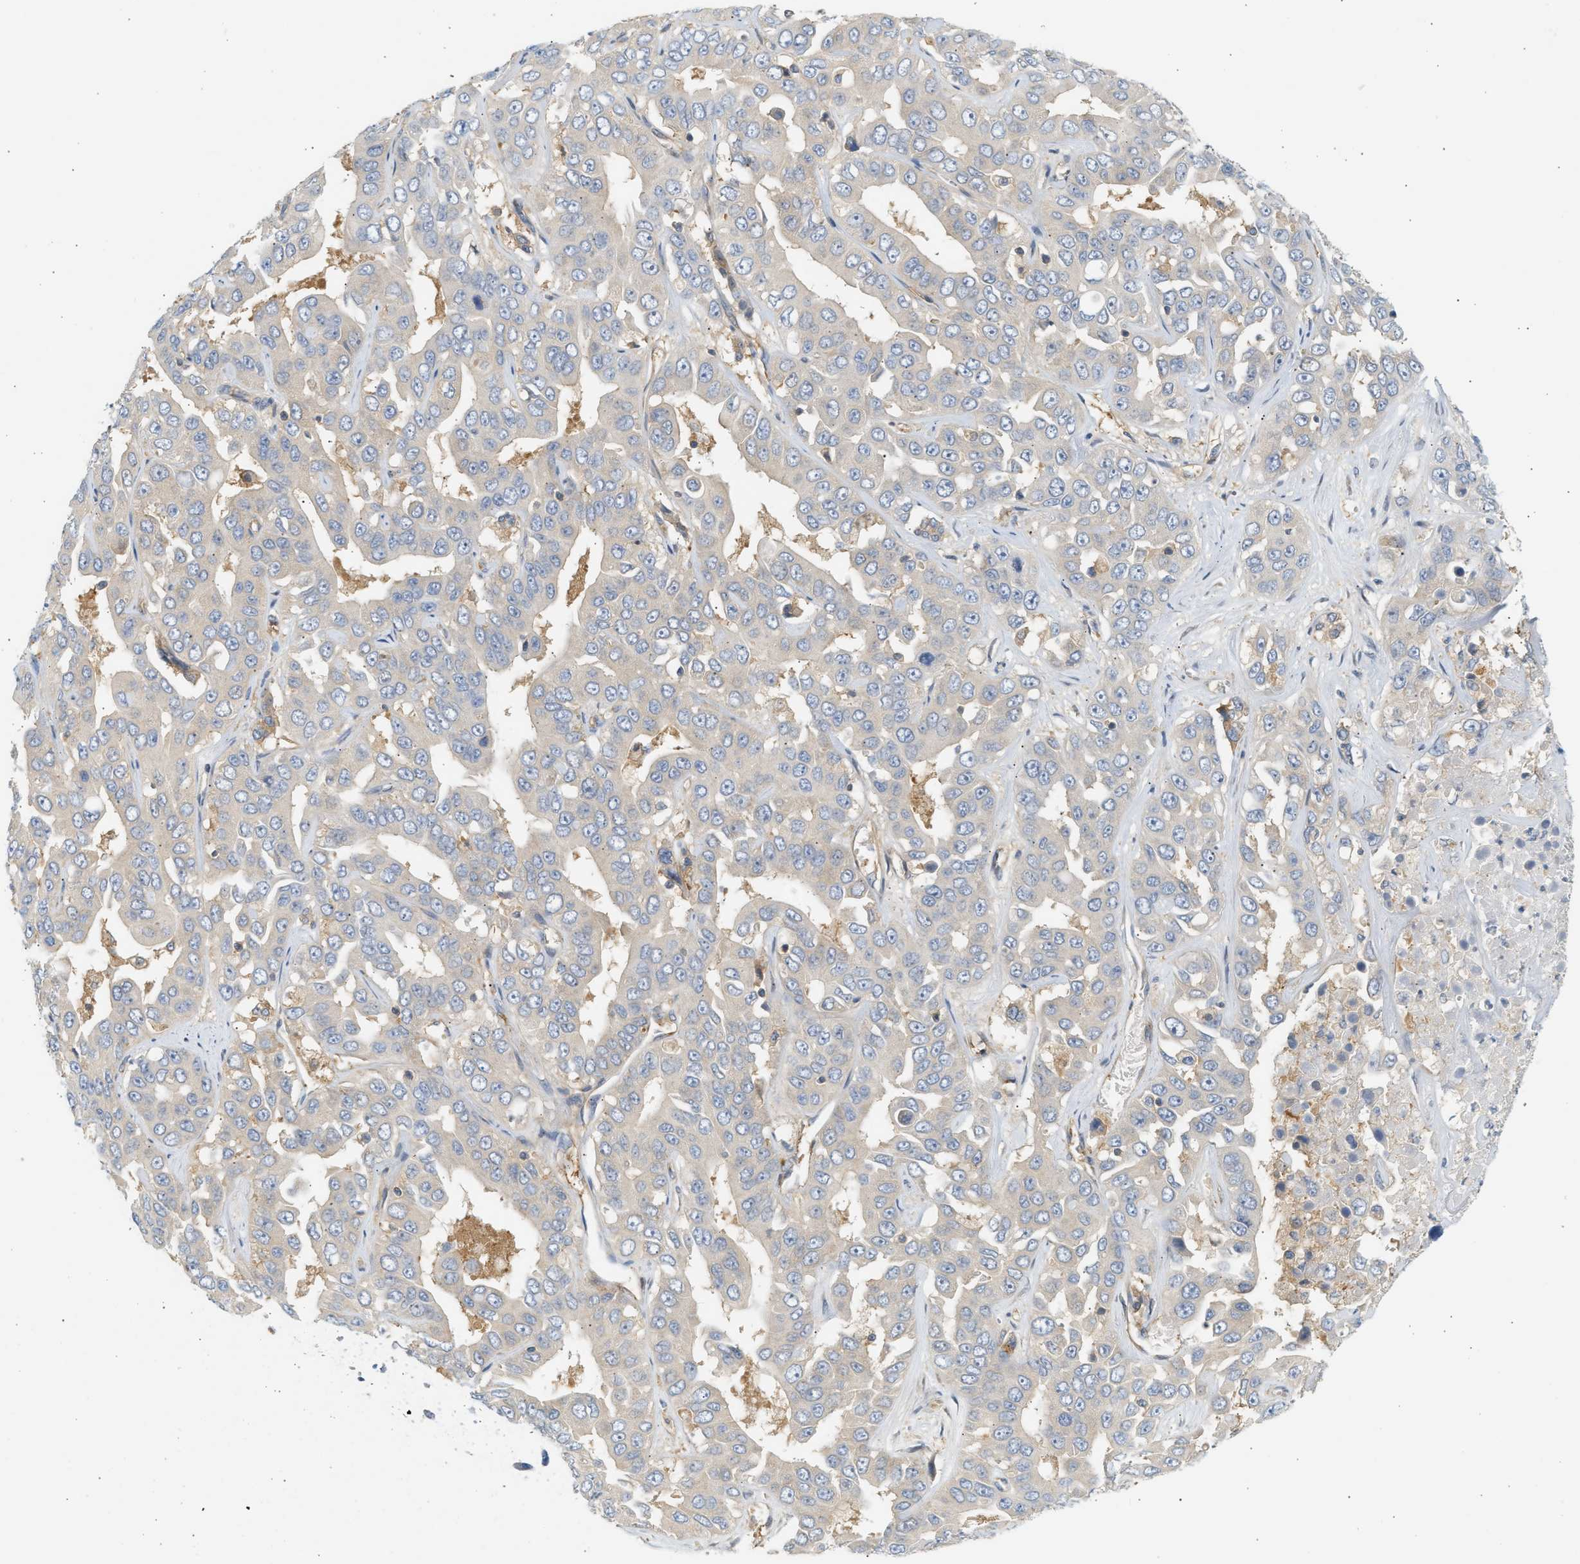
{"staining": {"intensity": "negative", "quantity": "none", "location": "none"}, "tissue": "liver cancer", "cell_type": "Tumor cells", "image_type": "cancer", "snomed": [{"axis": "morphology", "description": "Cholangiocarcinoma"}, {"axis": "topography", "description": "Liver"}], "caption": "Tumor cells show no significant protein expression in cholangiocarcinoma (liver).", "gene": "PAFAH1B1", "patient": {"sex": "female", "age": 52}}